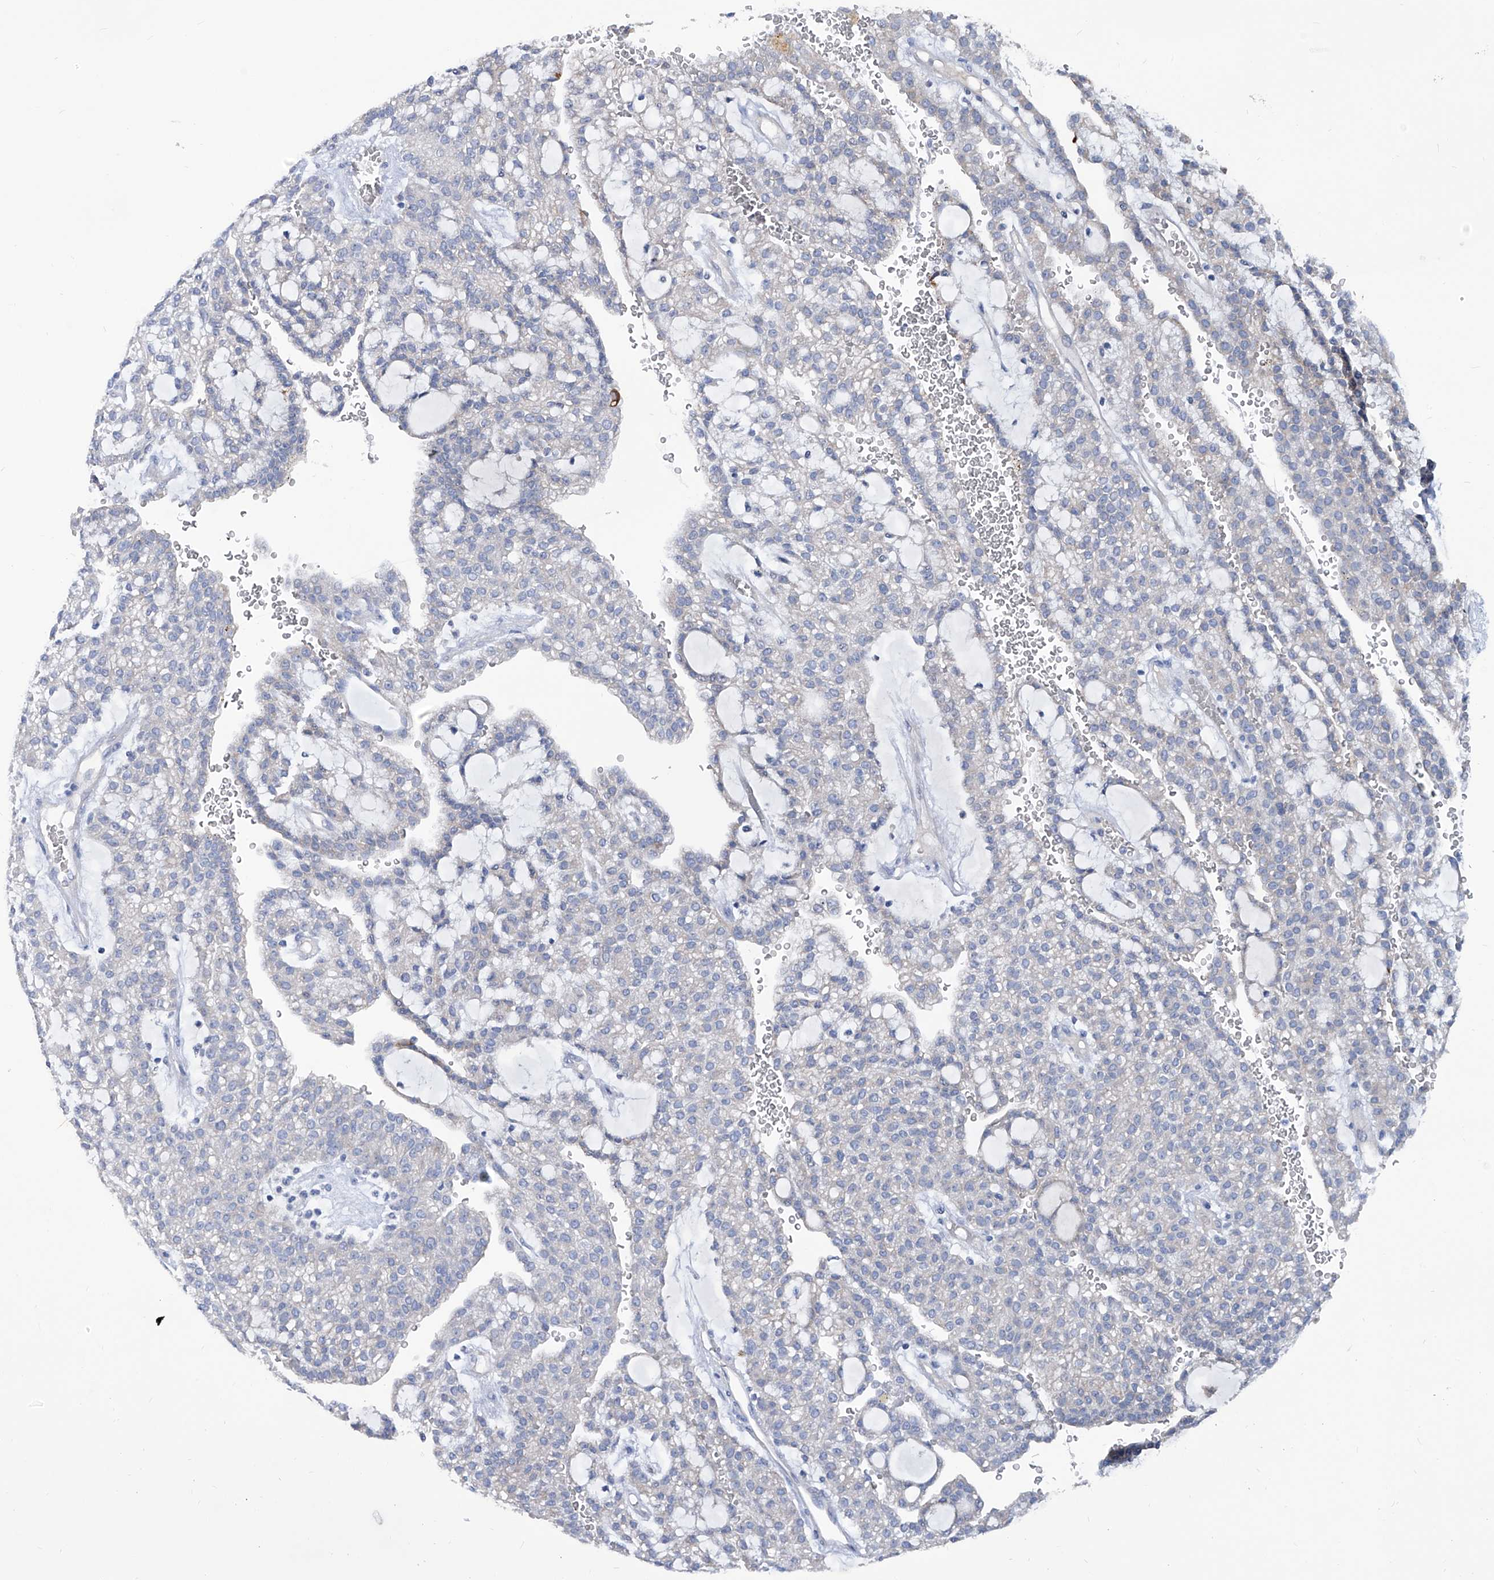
{"staining": {"intensity": "negative", "quantity": "none", "location": "none"}, "tissue": "renal cancer", "cell_type": "Tumor cells", "image_type": "cancer", "snomed": [{"axis": "morphology", "description": "Adenocarcinoma, NOS"}, {"axis": "topography", "description": "Kidney"}], "caption": "Immunohistochemical staining of renal cancer demonstrates no significant expression in tumor cells.", "gene": "KLHL17", "patient": {"sex": "male", "age": 63}}